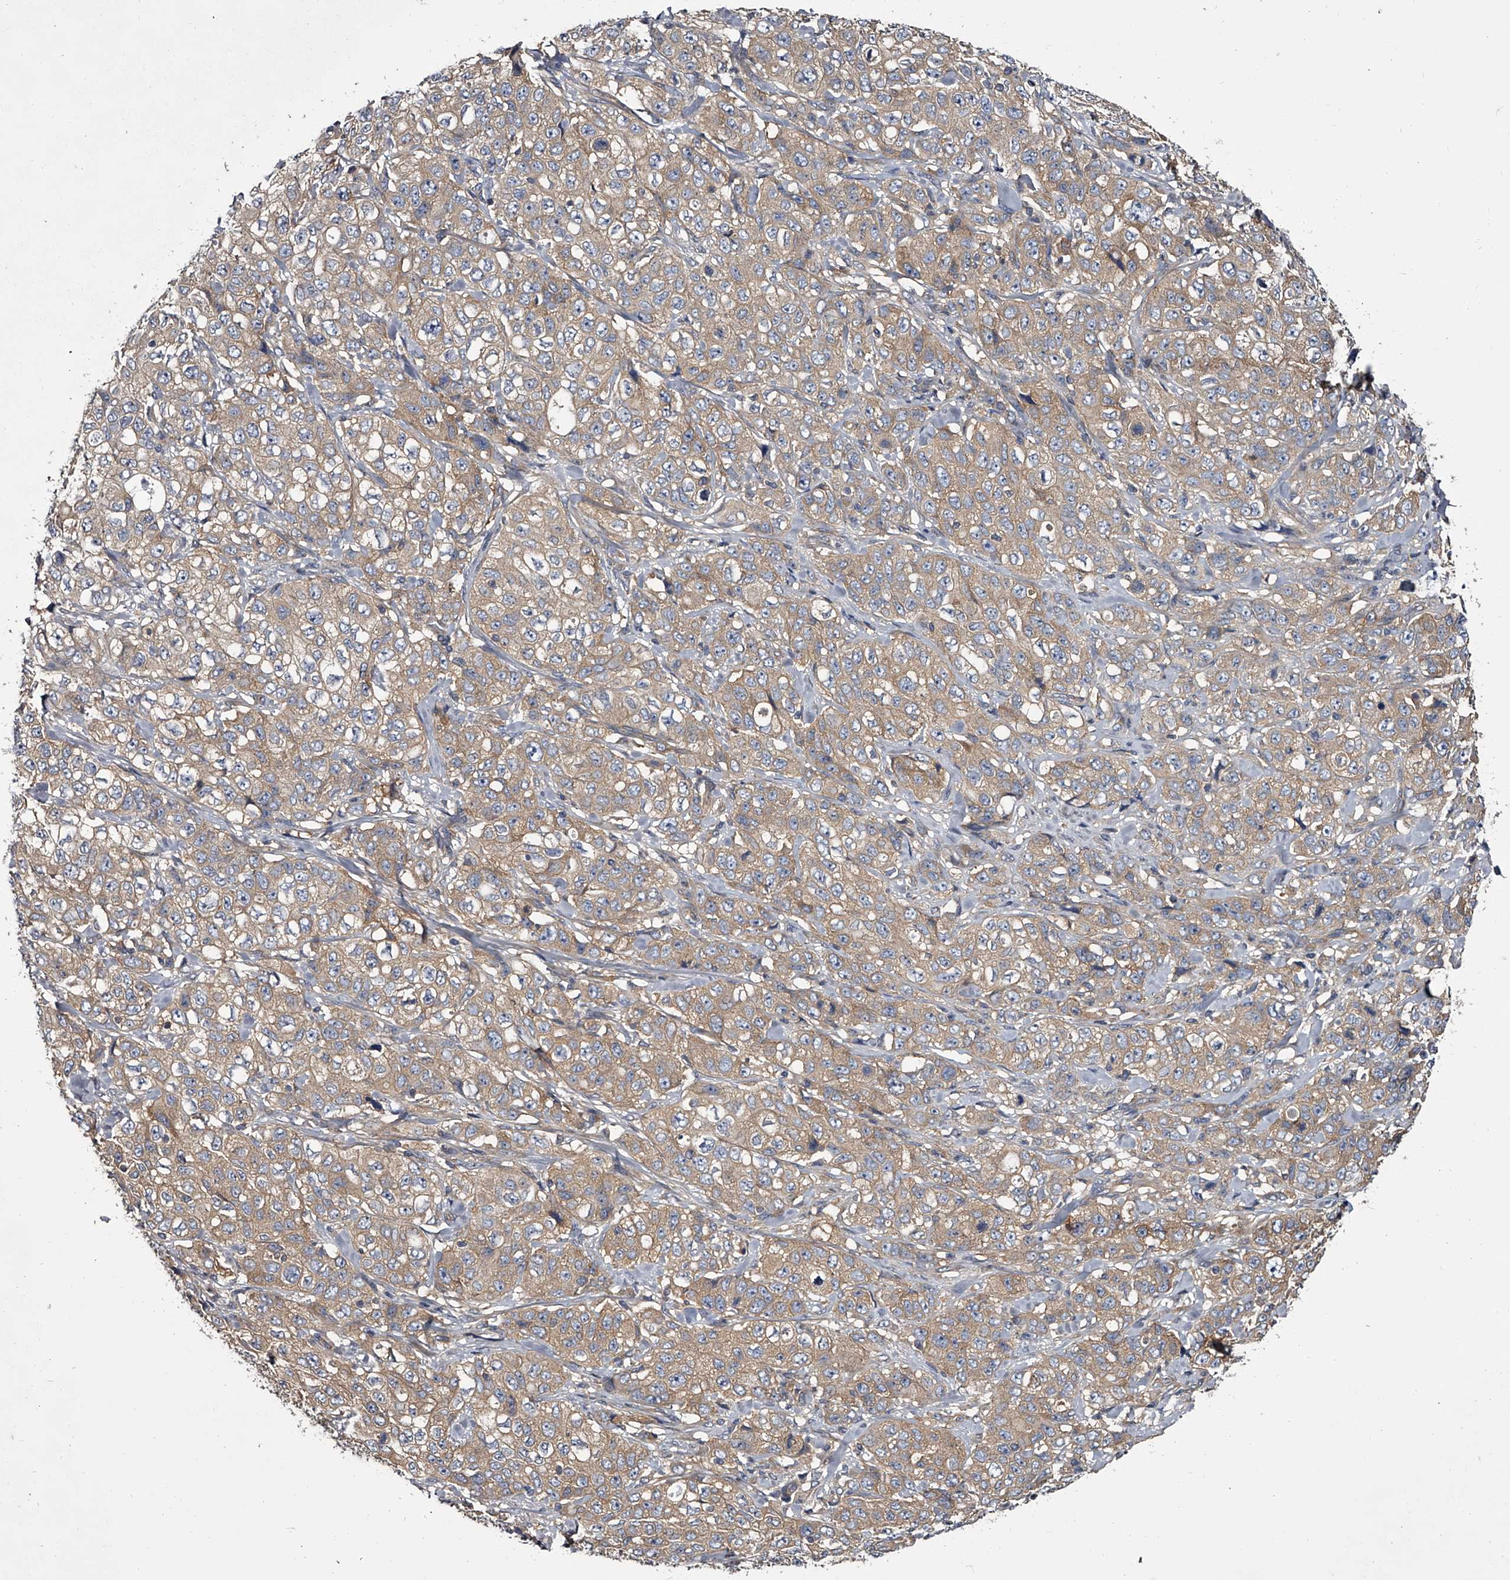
{"staining": {"intensity": "weak", "quantity": ">75%", "location": "cytoplasmic/membranous"}, "tissue": "stomach cancer", "cell_type": "Tumor cells", "image_type": "cancer", "snomed": [{"axis": "morphology", "description": "Adenocarcinoma, NOS"}, {"axis": "topography", "description": "Stomach"}], "caption": "Protein staining of stomach cancer (adenocarcinoma) tissue demonstrates weak cytoplasmic/membranous expression in about >75% of tumor cells. Immunohistochemistry (ihc) stains the protein of interest in brown and the nuclei are stained blue.", "gene": "GAPVD1", "patient": {"sex": "male", "age": 48}}